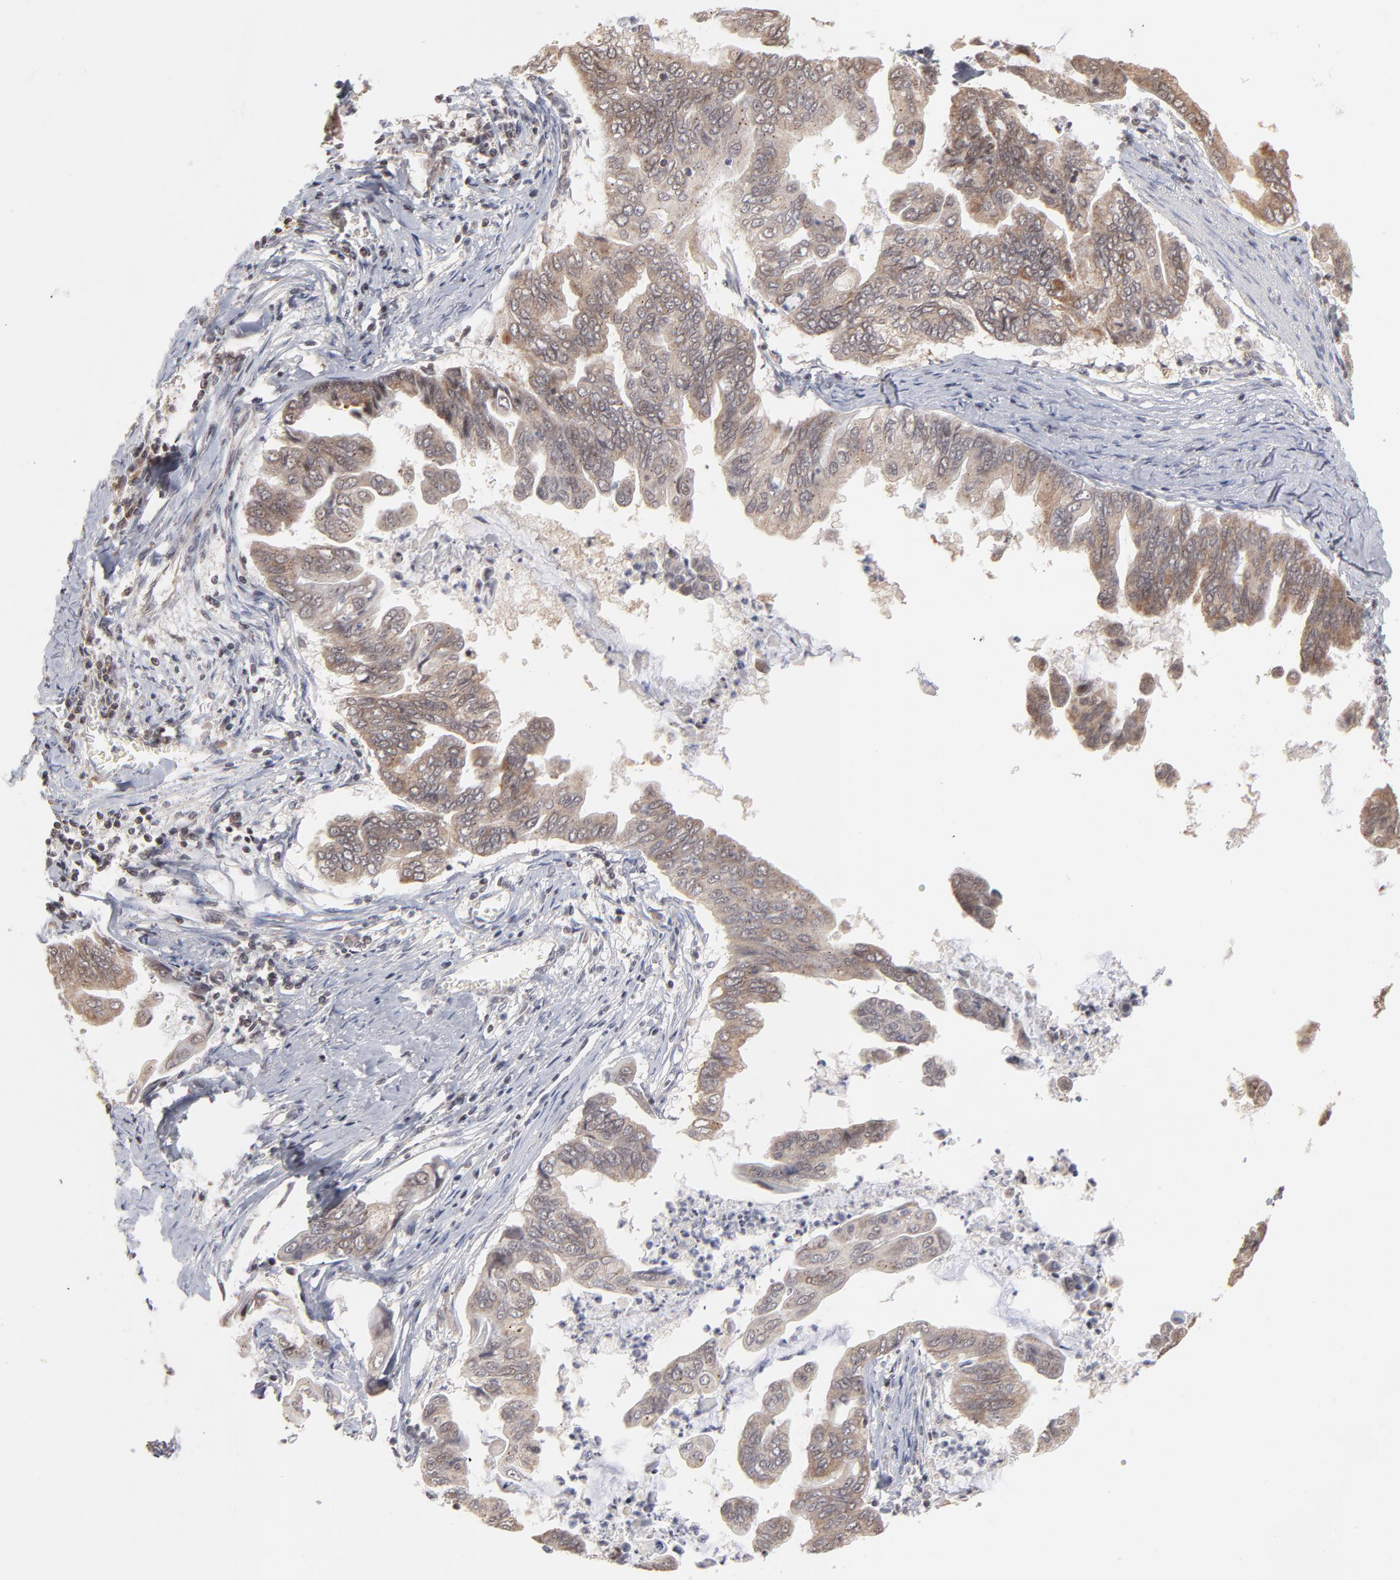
{"staining": {"intensity": "weak", "quantity": ">75%", "location": "cytoplasmic/membranous"}, "tissue": "stomach cancer", "cell_type": "Tumor cells", "image_type": "cancer", "snomed": [{"axis": "morphology", "description": "Adenocarcinoma, NOS"}, {"axis": "topography", "description": "Stomach, upper"}], "caption": "The photomicrograph demonstrates a brown stain indicating the presence of a protein in the cytoplasmic/membranous of tumor cells in stomach adenocarcinoma.", "gene": "ARIH1", "patient": {"sex": "male", "age": 80}}